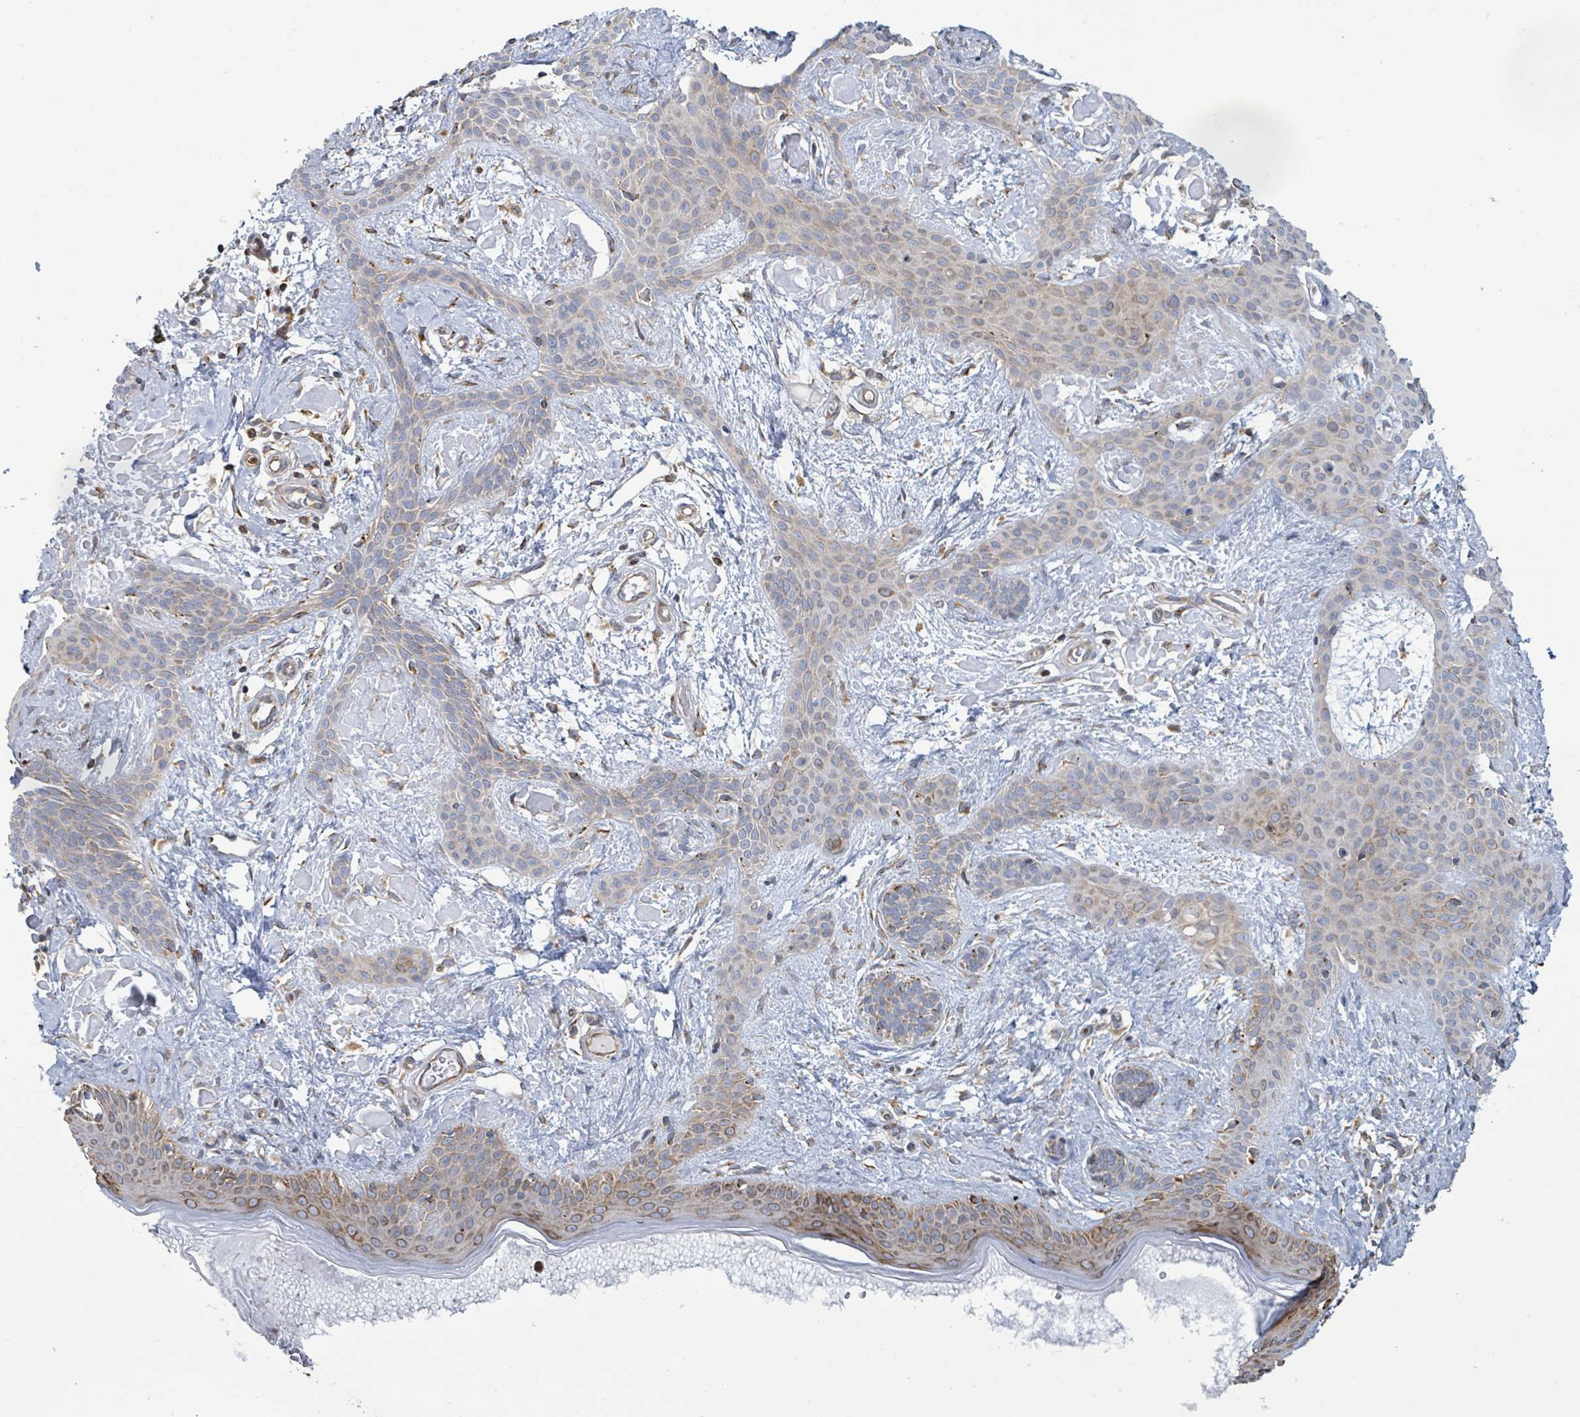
{"staining": {"intensity": "weak", "quantity": "25%-75%", "location": "cytoplasmic/membranous"}, "tissue": "skin cancer", "cell_type": "Tumor cells", "image_type": "cancer", "snomed": [{"axis": "morphology", "description": "Basal cell carcinoma"}, {"axis": "topography", "description": "Skin"}], "caption": "Immunohistochemical staining of human skin basal cell carcinoma demonstrates low levels of weak cytoplasmic/membranous positivity in approximately 25%-75% of tumor cells.", "gene": "RFPL4A", "patient": {"sex": "male", "age": 78}}